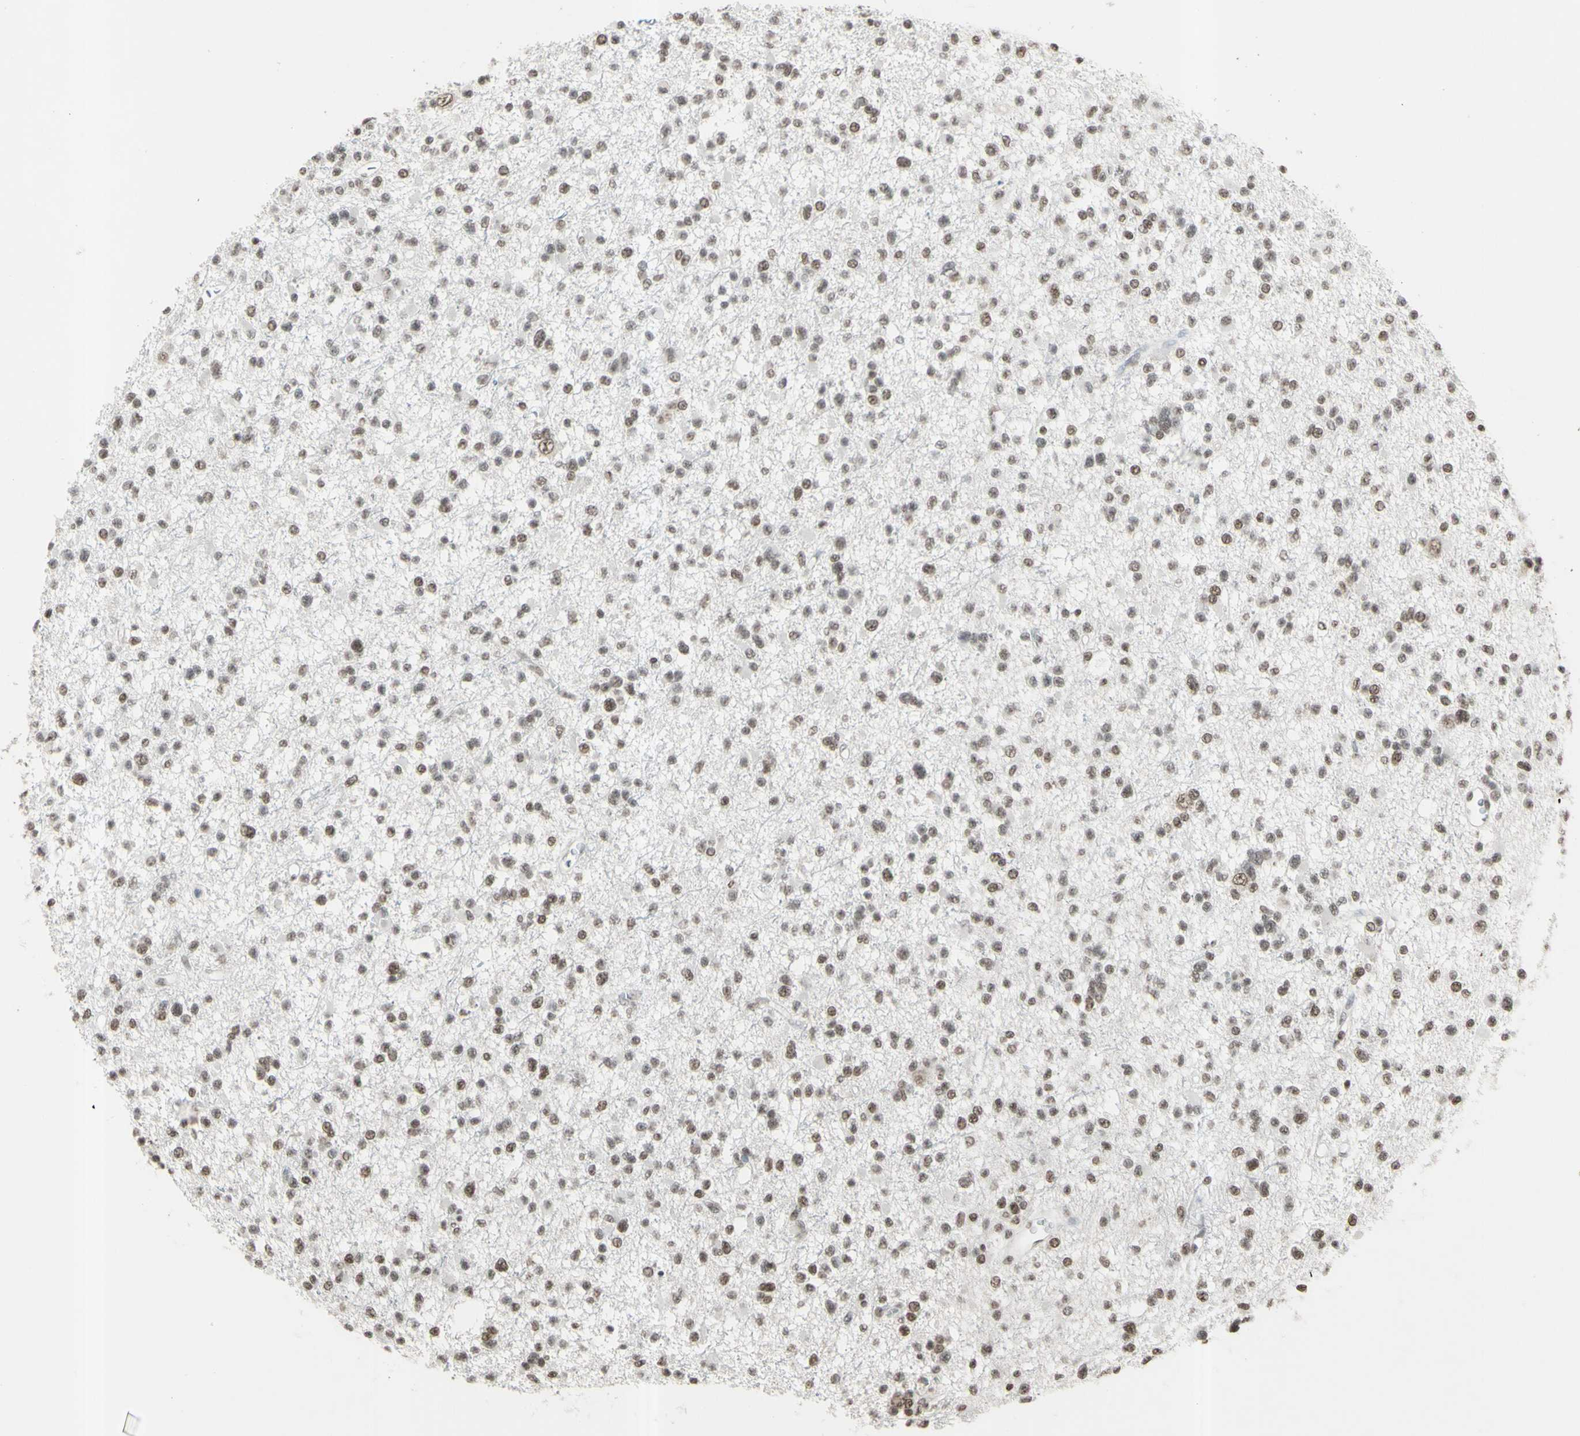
{"staining": {"intensity": "weak", "quantity": ">75%", "location": "nuclear"}, "tissue": "glioma", "cell_type": "Tumor cells", "image_type": "cancer", "snomed": [{"axis": "morphology", "description": "Glioma, malignant, Low grade"}, {"axis": "topography", "description": "Brain"}], "caption": "Malignant low-grade glioma stained for a protein (brown) reveals weak nuclear positive expression in approximately >75% of tumor cells.", "gene": "TRIM28", "patient": {"sex": "female", "age": 22}}